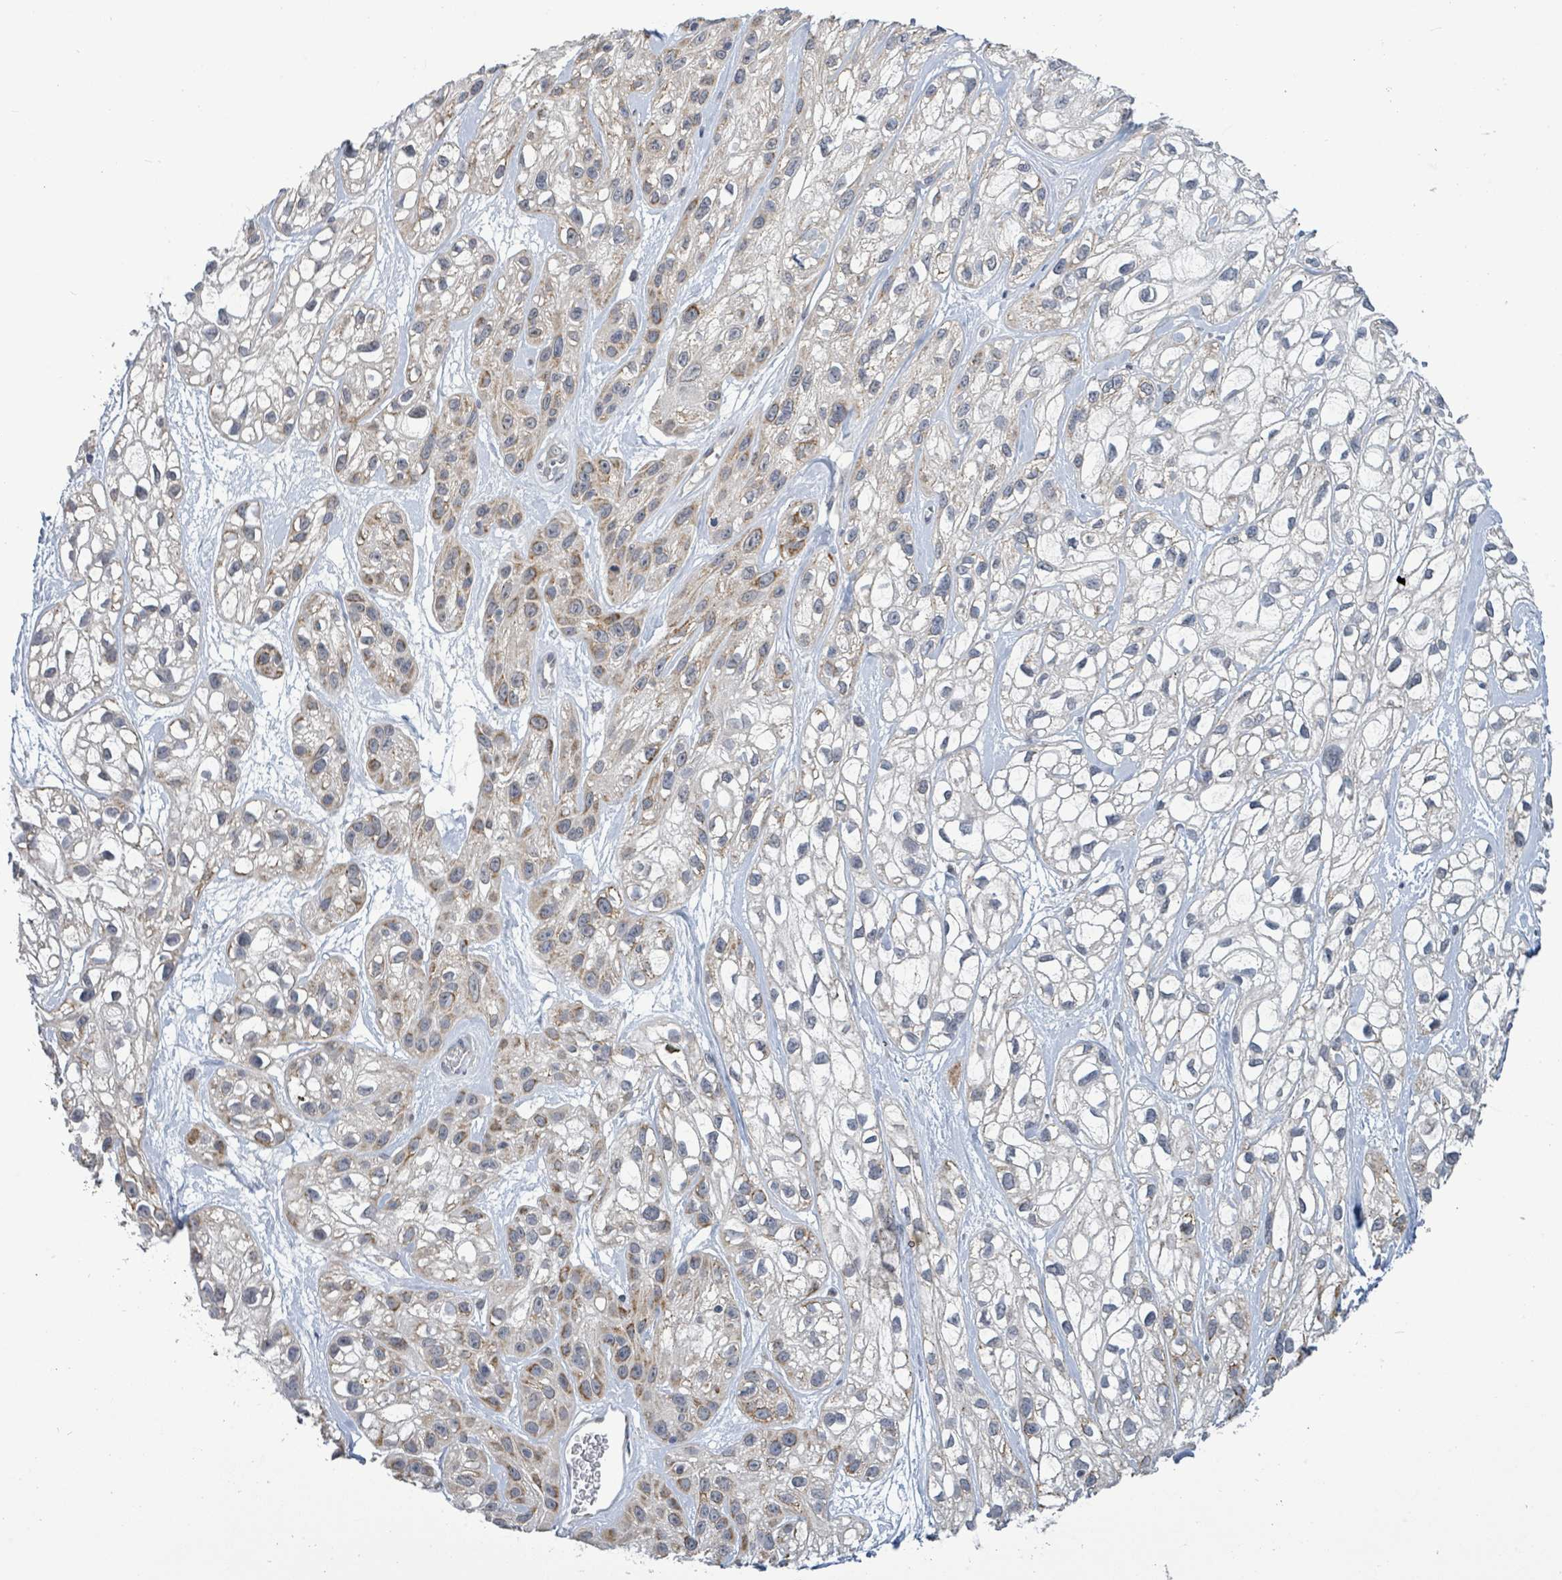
{"staining": {"intensity": "moderate", "quantity": "25%-75%", "location": "cytoplasmic/membranous"}, "tissue": "skin cancer", "cell_type": "Tumor cells", "image_type": "cancer", "snomed": [{"axis": "morphology", "description": "Squamous cell carcinoma, NOS"}, {"axis": "topography", "description": "Skin"}], "caption": "A high-resolution histopathology image shows immunohistochemistry staining of skin cancer (squamous cell carcinoma), which demonstrates moderate cytoplasmic/membranous expression in about 25%-75% of tumor cells.", "gene": "COQ10B", "patient": {"sex": "male", "age": 82}}